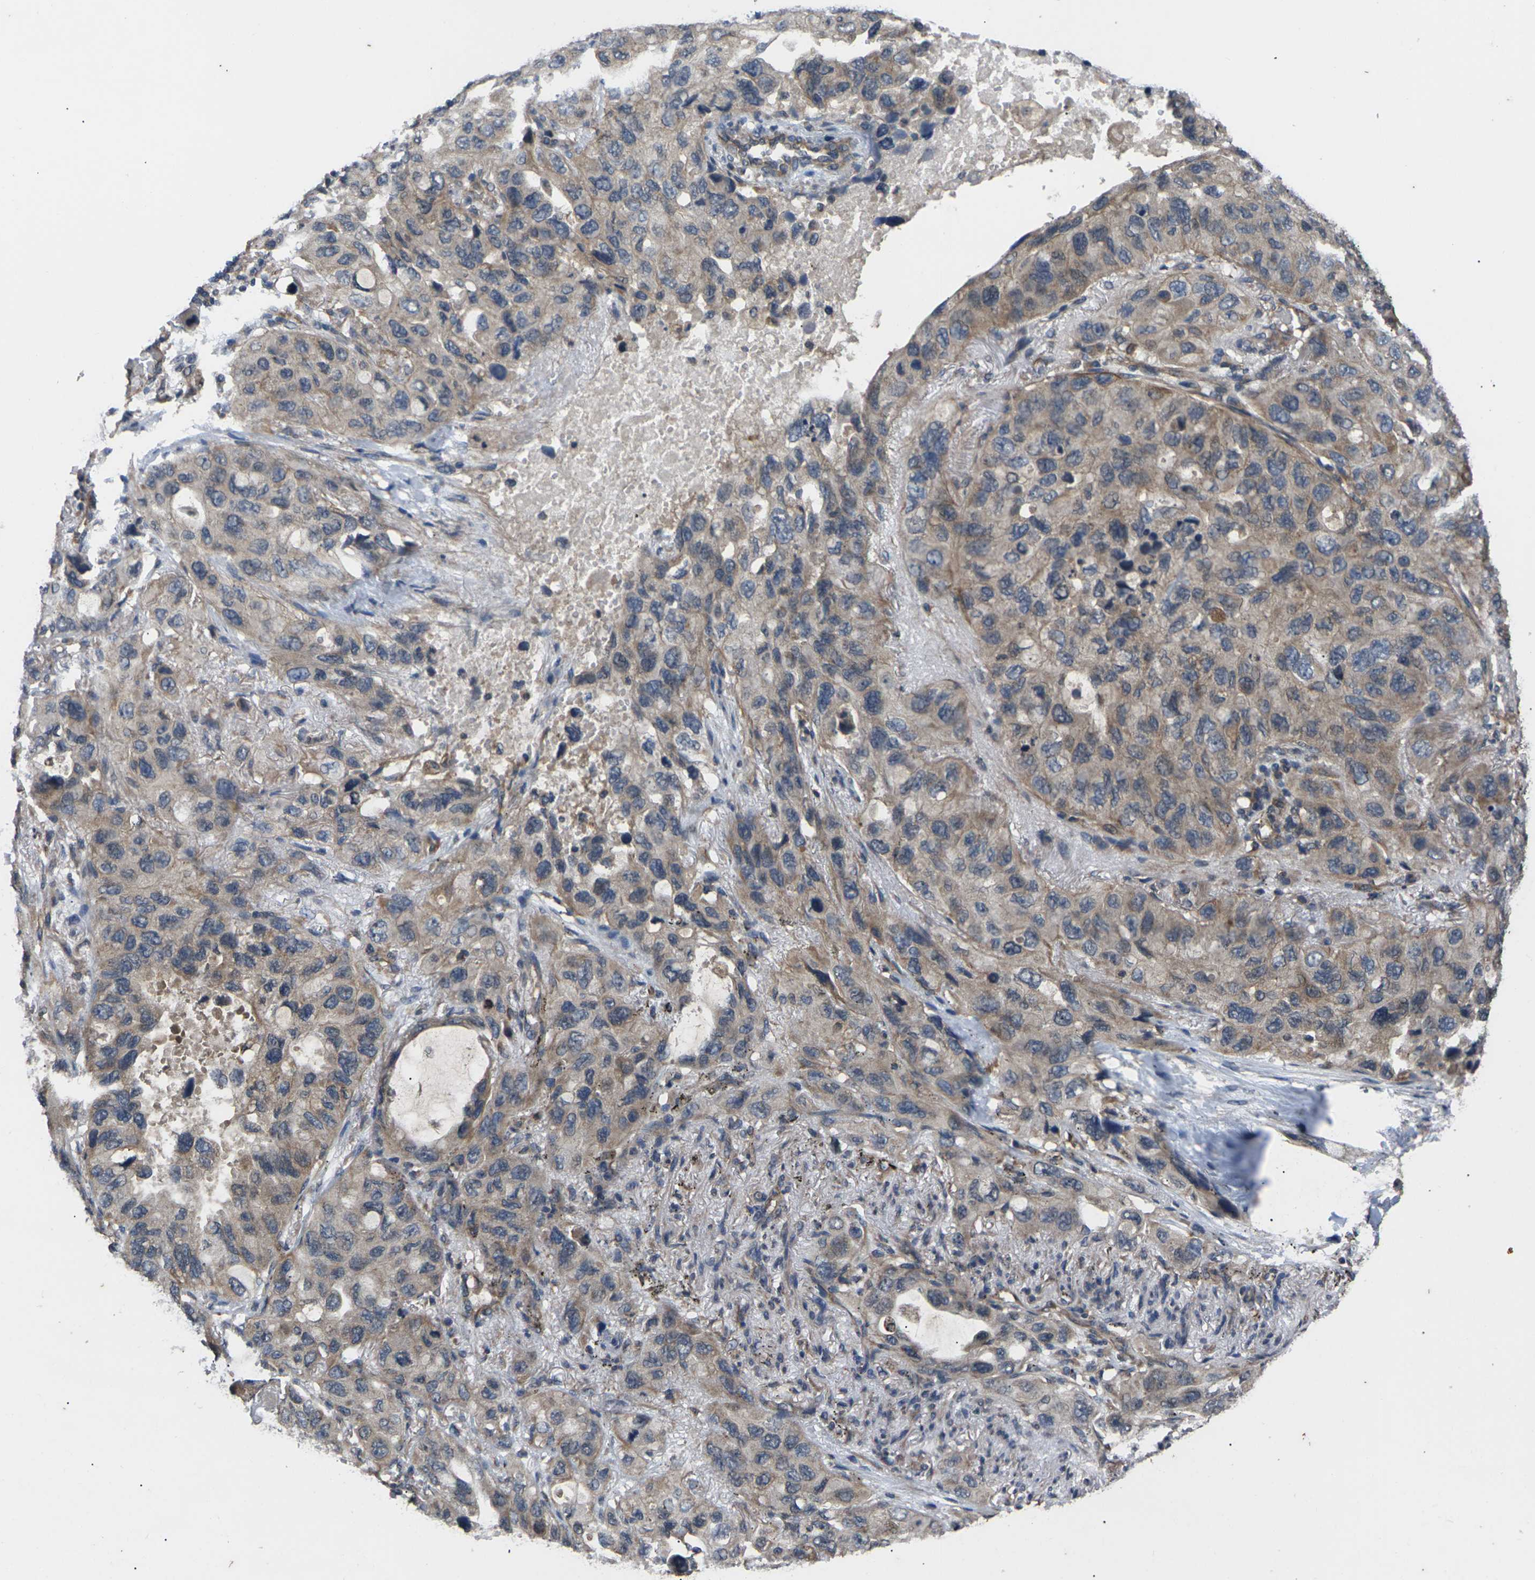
{"staining": {"intensity": "moderate", "quantity": ">75%", "location": "cytoplasmic/membranous"}, "tissue": "lung cancer", "cell_type": "Tumor cells", "image_type": "cancer", "snomed": [{"axis": "morphology", "description": "Squamous cell carcinoma, NOS"}, {"axis": "topography", "description": "Lung"}], "caption": "Immunohistochemical staining of lung cancer (squamous cell carcinoma) exhibits moderate cytoplasmic/membranous protein staining in about >75% of tumor cells.", "gene": "DKK2", "patient": {"sex": "female", "age": 73}}